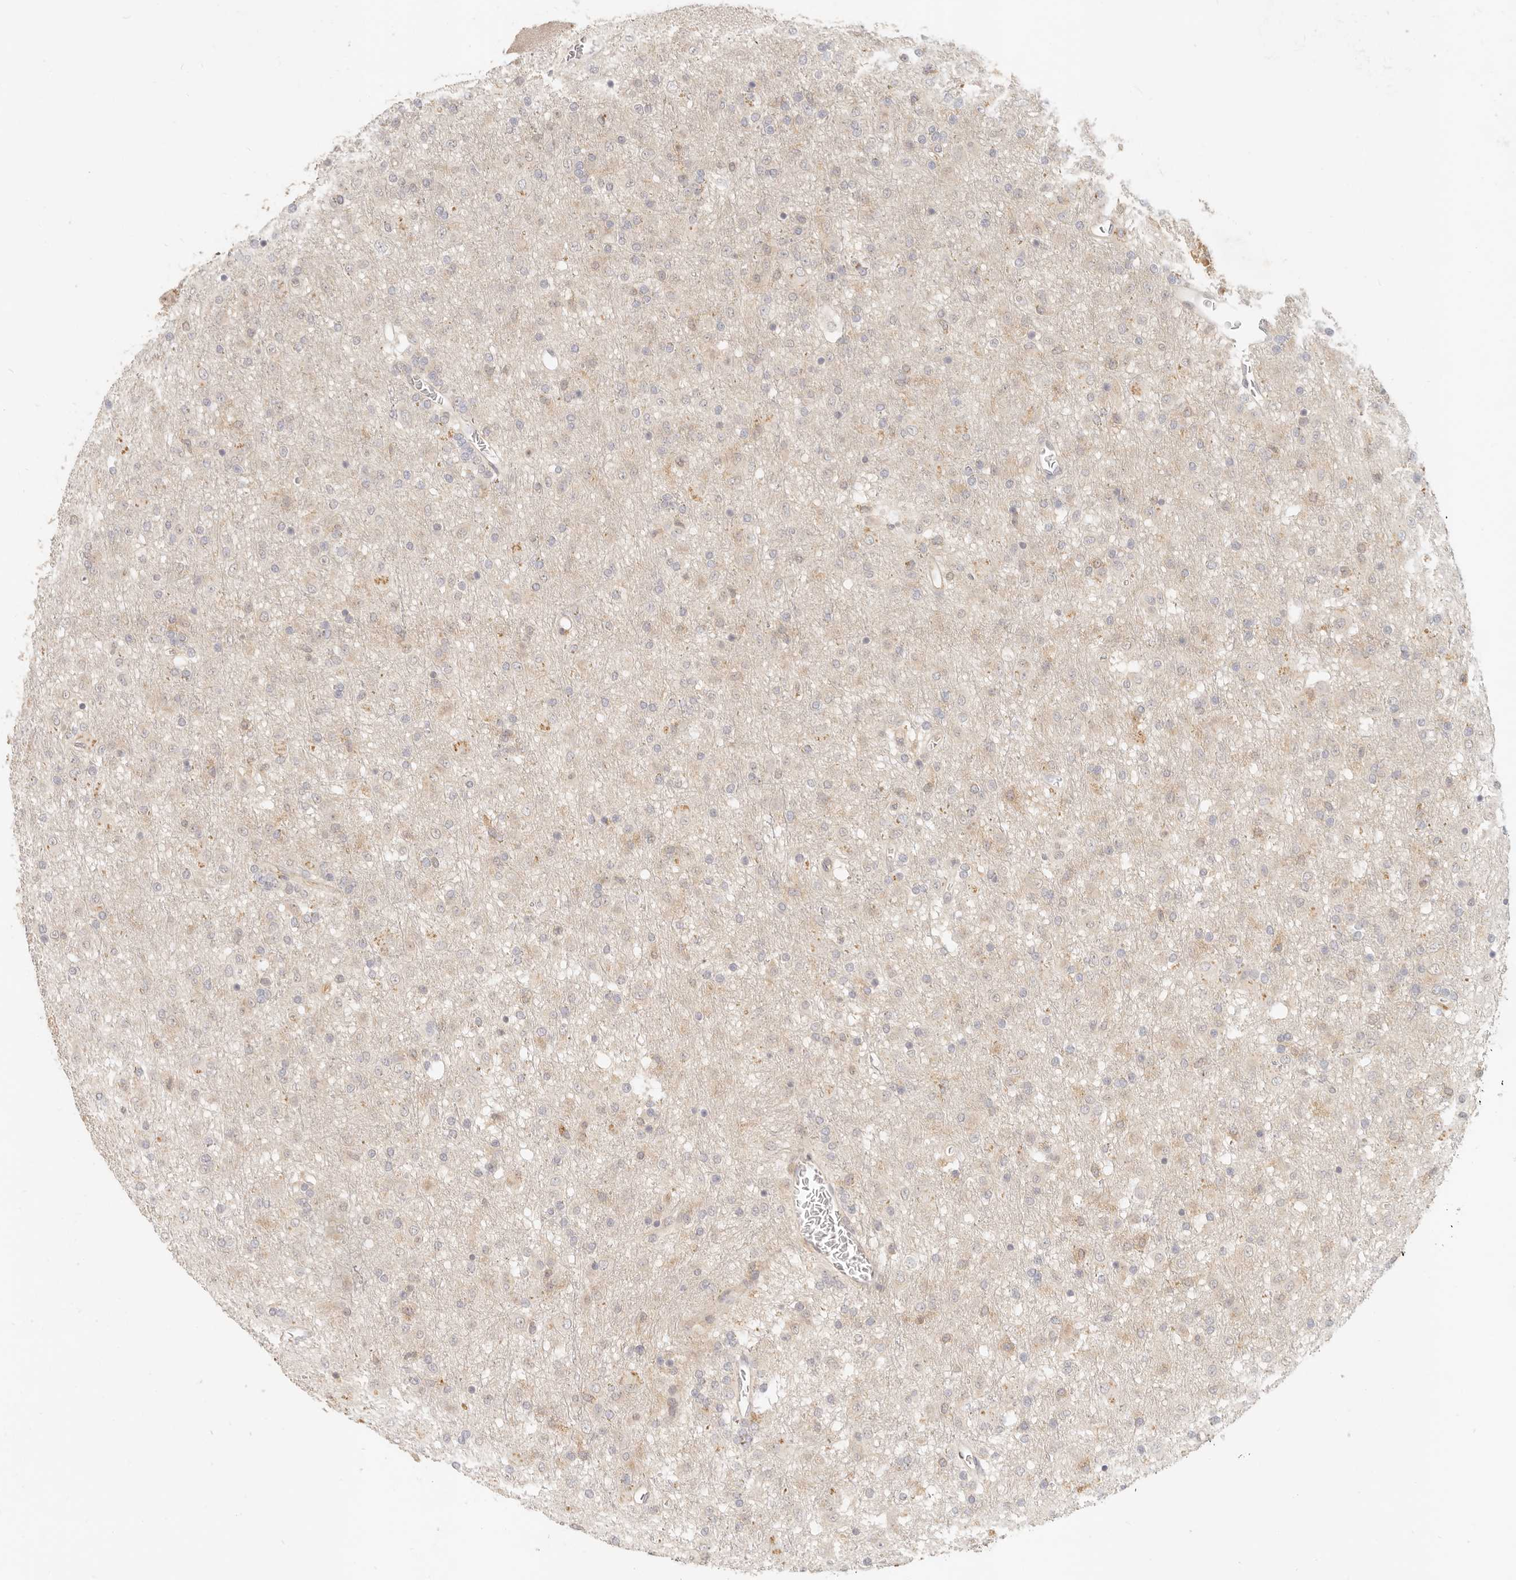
{"staining": {"intensity": "weak", "quantity": "<25%", "location": "cytoplasmic/membranous"}, "tissue": "glioma", "cell_type": "Tumor cells", "image_type": "cancer", "snomed": [{"axis": "morphology", "description": "Glioma, malignant, Low grade"}, {"axis": "topography", "description": "Brain"}], "caption": "The image shows no significant positivity in tumor cells of glioma.", "gene": "NECAP2", "patient": {"sex": "male", "age": 65}}